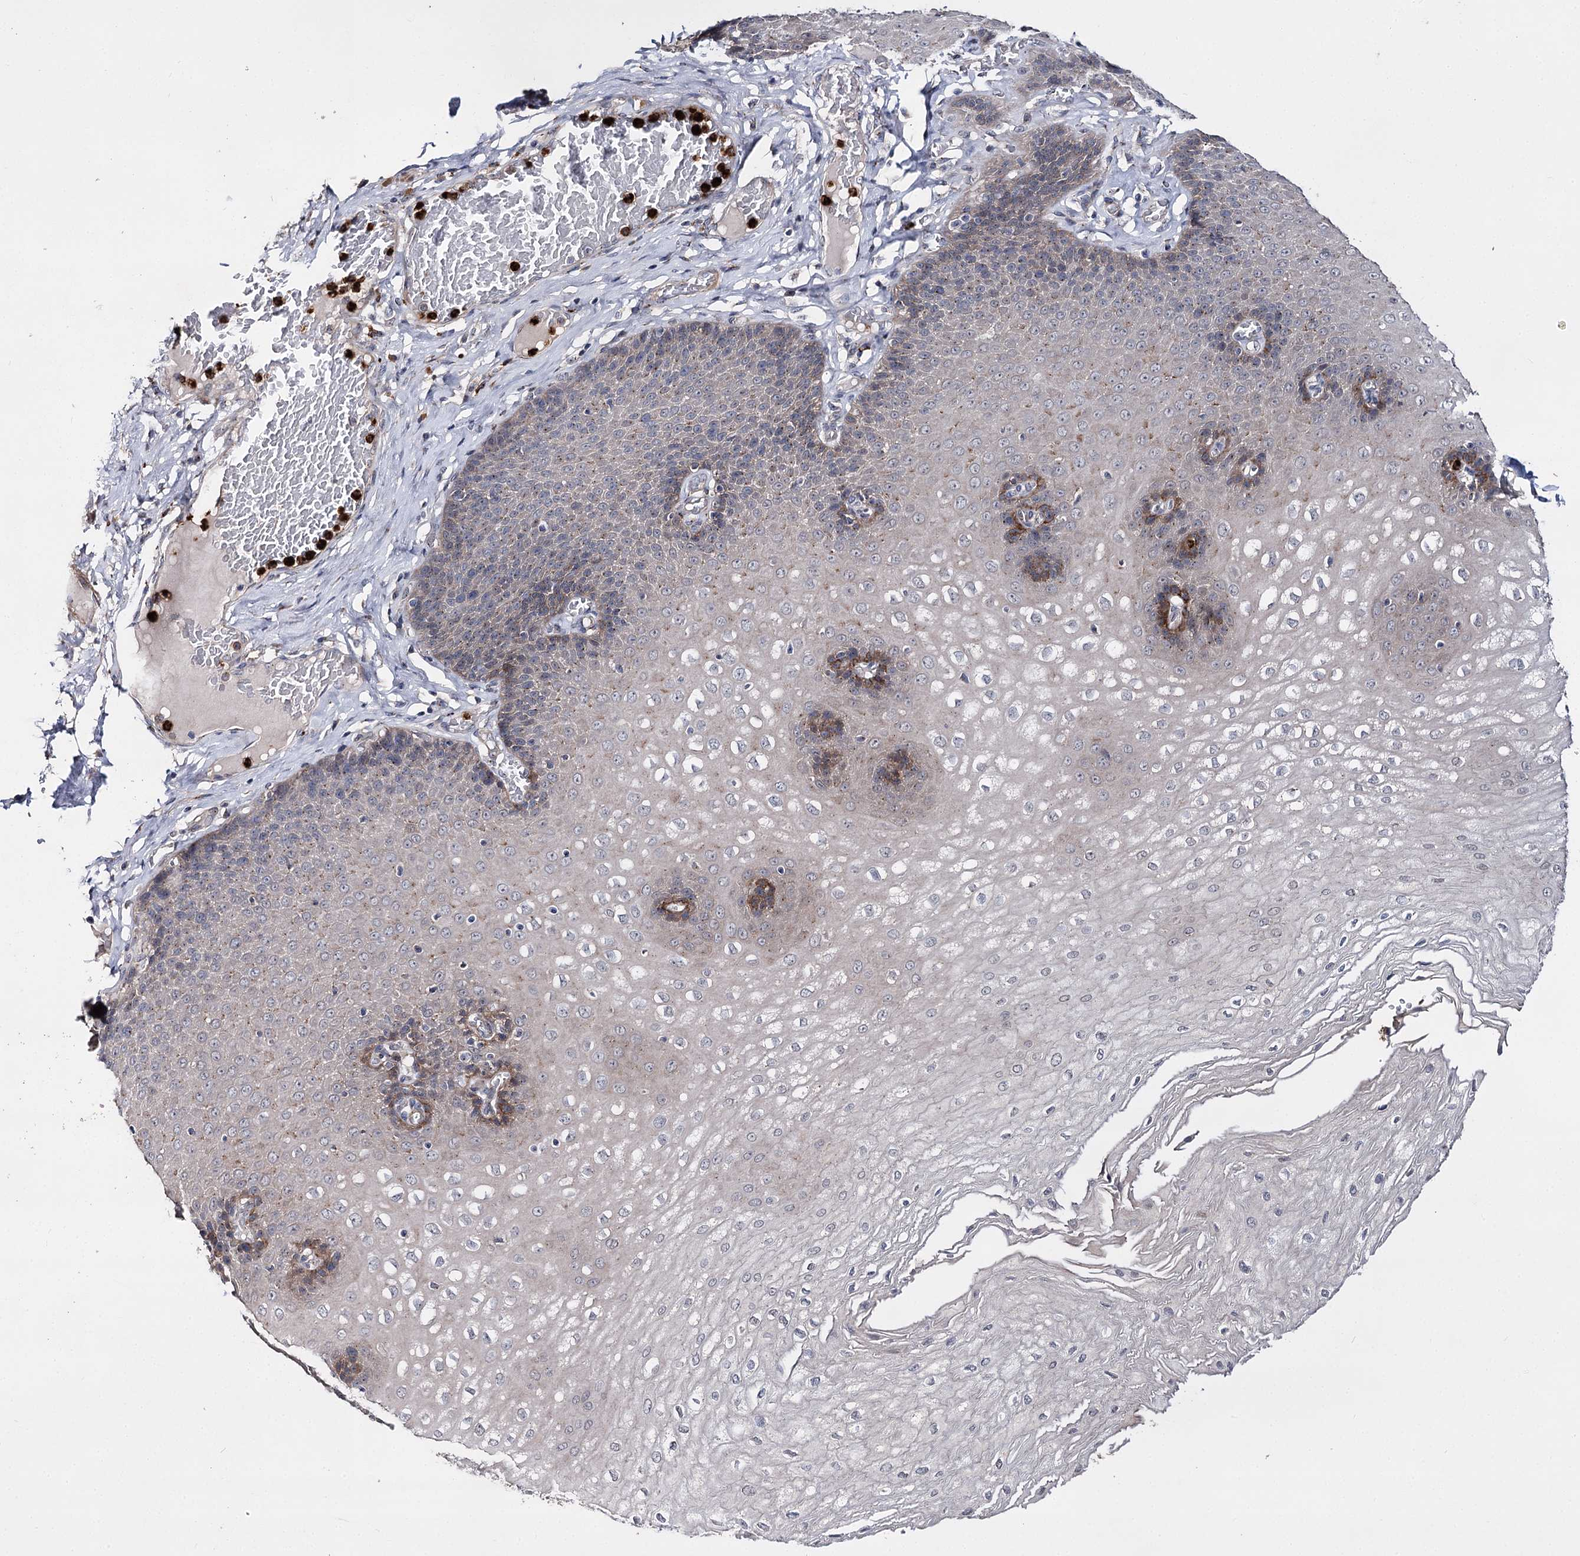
{"staining": {"intensity": "moderate", "quantity": "<25%", "location": "cytoplasmic/membranous"}, "tissue": "esophagus", "cell_type": "Squamous epithelial cells", "image_type": "normal", "snomed": [{"axis": "morphology", "description": "Normal tissue, NOS"}, {"axis": "topography", "description": "Esophagus"}], "caption": "The histopathology image exhibits staining of benign esophagus, revealing moderate cytoplasmic/membranous protein staining (brown color) within squamous epithelial cells.", "gene": "MINDY3", "patient": {"sex": "male", "age": 60}}